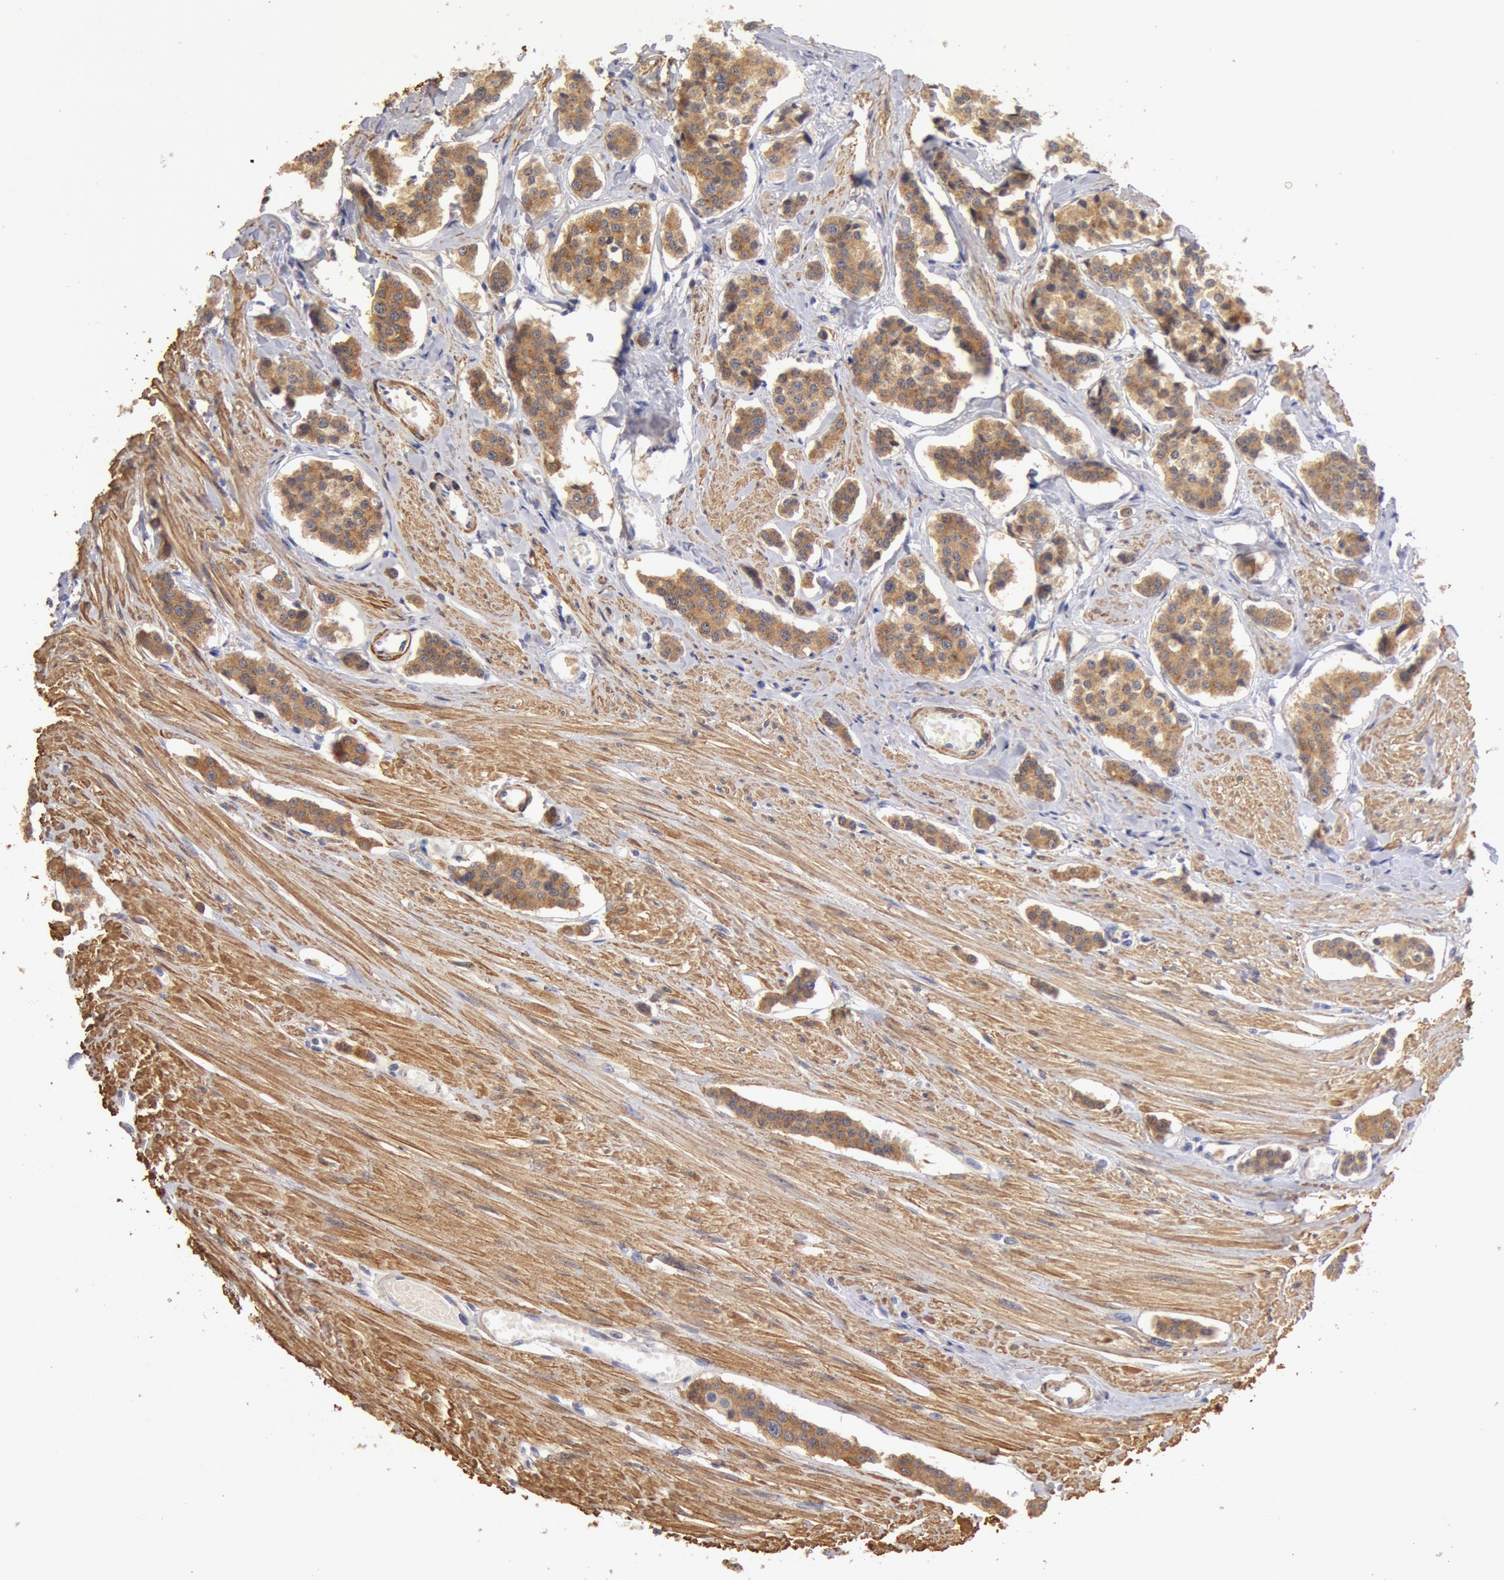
{"staining": {"intensity": "moderate", "quantity": ">75%", "location": "cytoplasmic/membranous"}, "tissue": "carcinoid", "cell_type": "Tumor cells", "image_type": "cancer", "snomed": [{"axis": "morphology", "description": "Carcinoid, malignant, NOS"}, {"axis": "topography", "description": "Small intestine"}], "caption": "Protein expression analysis of human malignant carcinoid reveals moderate cytoplasmic/membranous expression in approximately >75% of tumor cells. (DAB IHC, brown staining for protein, blue staining for nuclei).", "gene": "TMED8", "patient": {"sex": "male", "age": 60}}